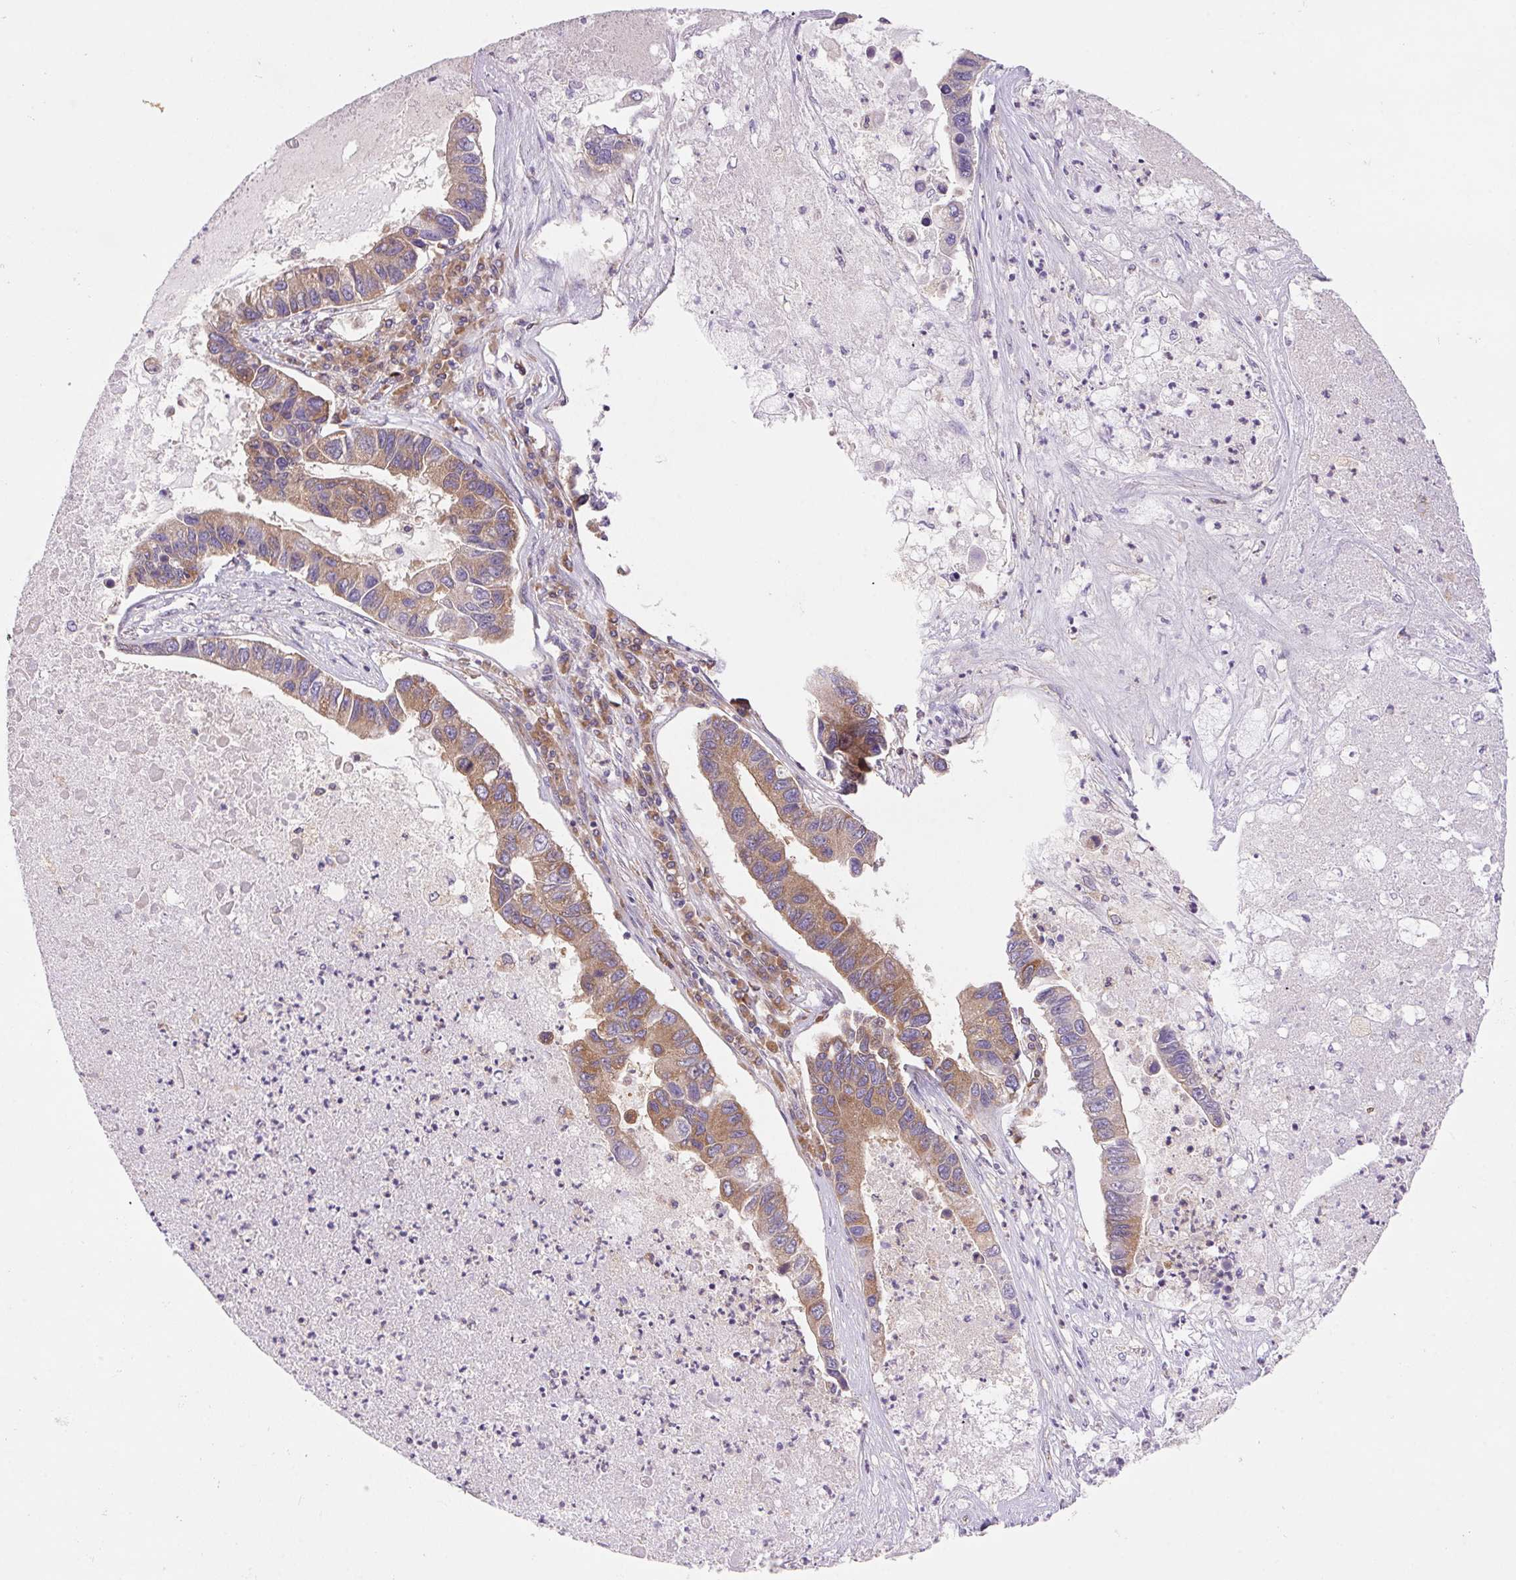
{"staining": {"intensity": "moderate", "quantity": "25%-75%", "location": "cytoplasmic/membranous"}, "tissue": "lung cancer", "cell_type": "Tumor cells", "image_type": "cancer", "snomed": [{"axis": "morphology", "description": "Adenocarcinoma, NOS"}, {"axis": "topography", "description": "Bronchus"}, {"axis": "topography", "description": "Lung"}], "caption": "Immunohistochemistry staining of lung cancer, which demonstrates medium levels of moderate cytoplasmic/membranous positivity in about 25%-75% of tumor cells indicating moderate cytoplasmic/membranous protein positivity. The staining was performed using DAB (3,3'-diaminobenzidine) (brown) for protein detection and nuclei were counterstained in hematoxylin (blue).", "gene": "RAB1A", "patient": {"sex": "female", "age": 51}}